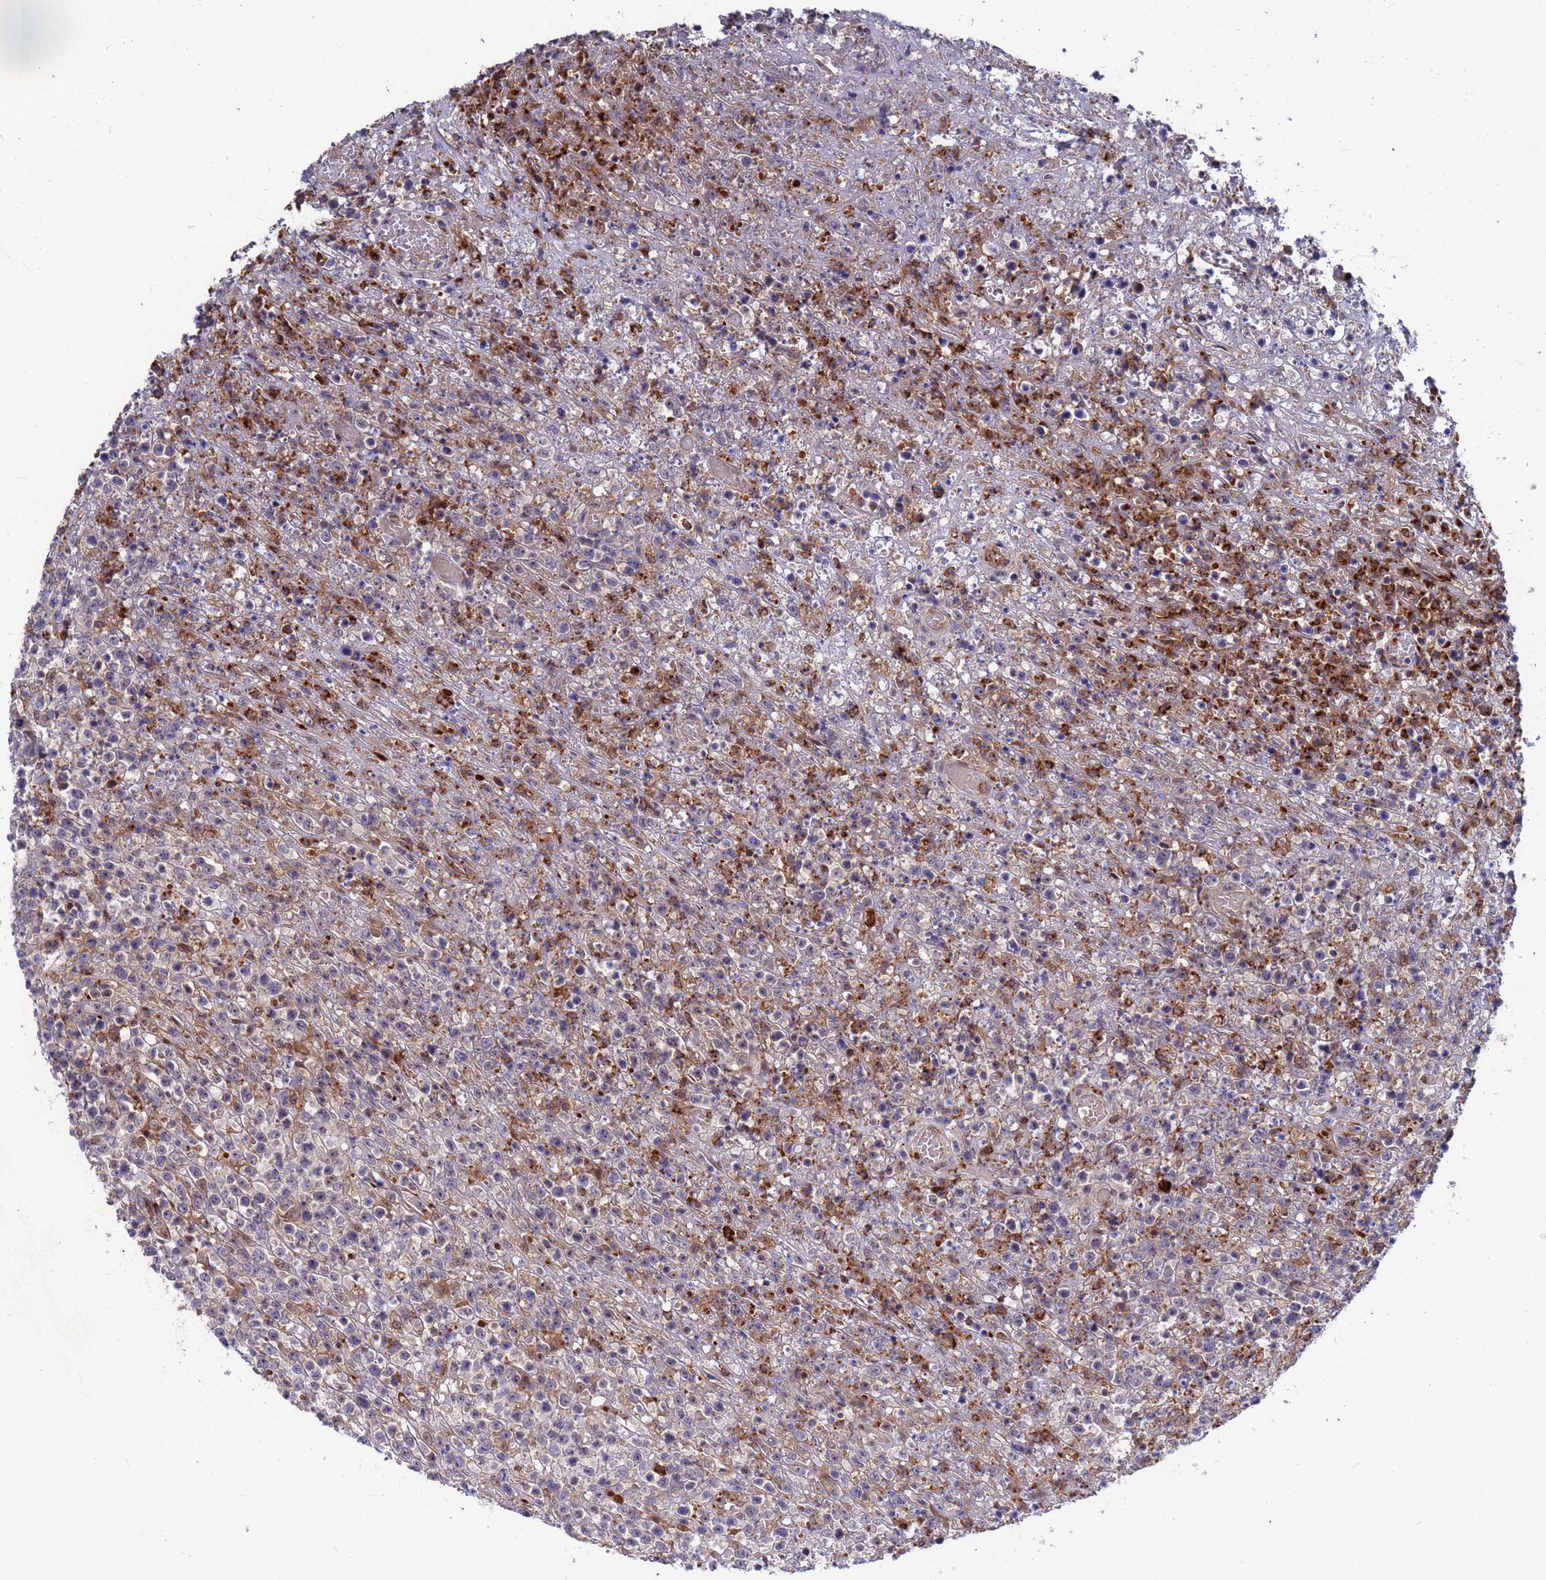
{"staining": {"intensity": "negative", "quantity": "none", "location": "none"}, "tissue": "lymphoma", "cell_type": "Tumor cells", "image_type": "cancer", "snomed": [{"axis": "morphology", "description": "Malignant lymphoma, non-Hodgkin's type, High grade"}, {"axis": "topography", "description": "Colon"}], "caption": "This histopathology image is of lymphoma stained with IHC to label a protein in brown with the nuclei are counter-stained blue. There is no staining in tumor cells.", "gene": "TMBIM6", "patient": {"sex": "female", "age": 53}}